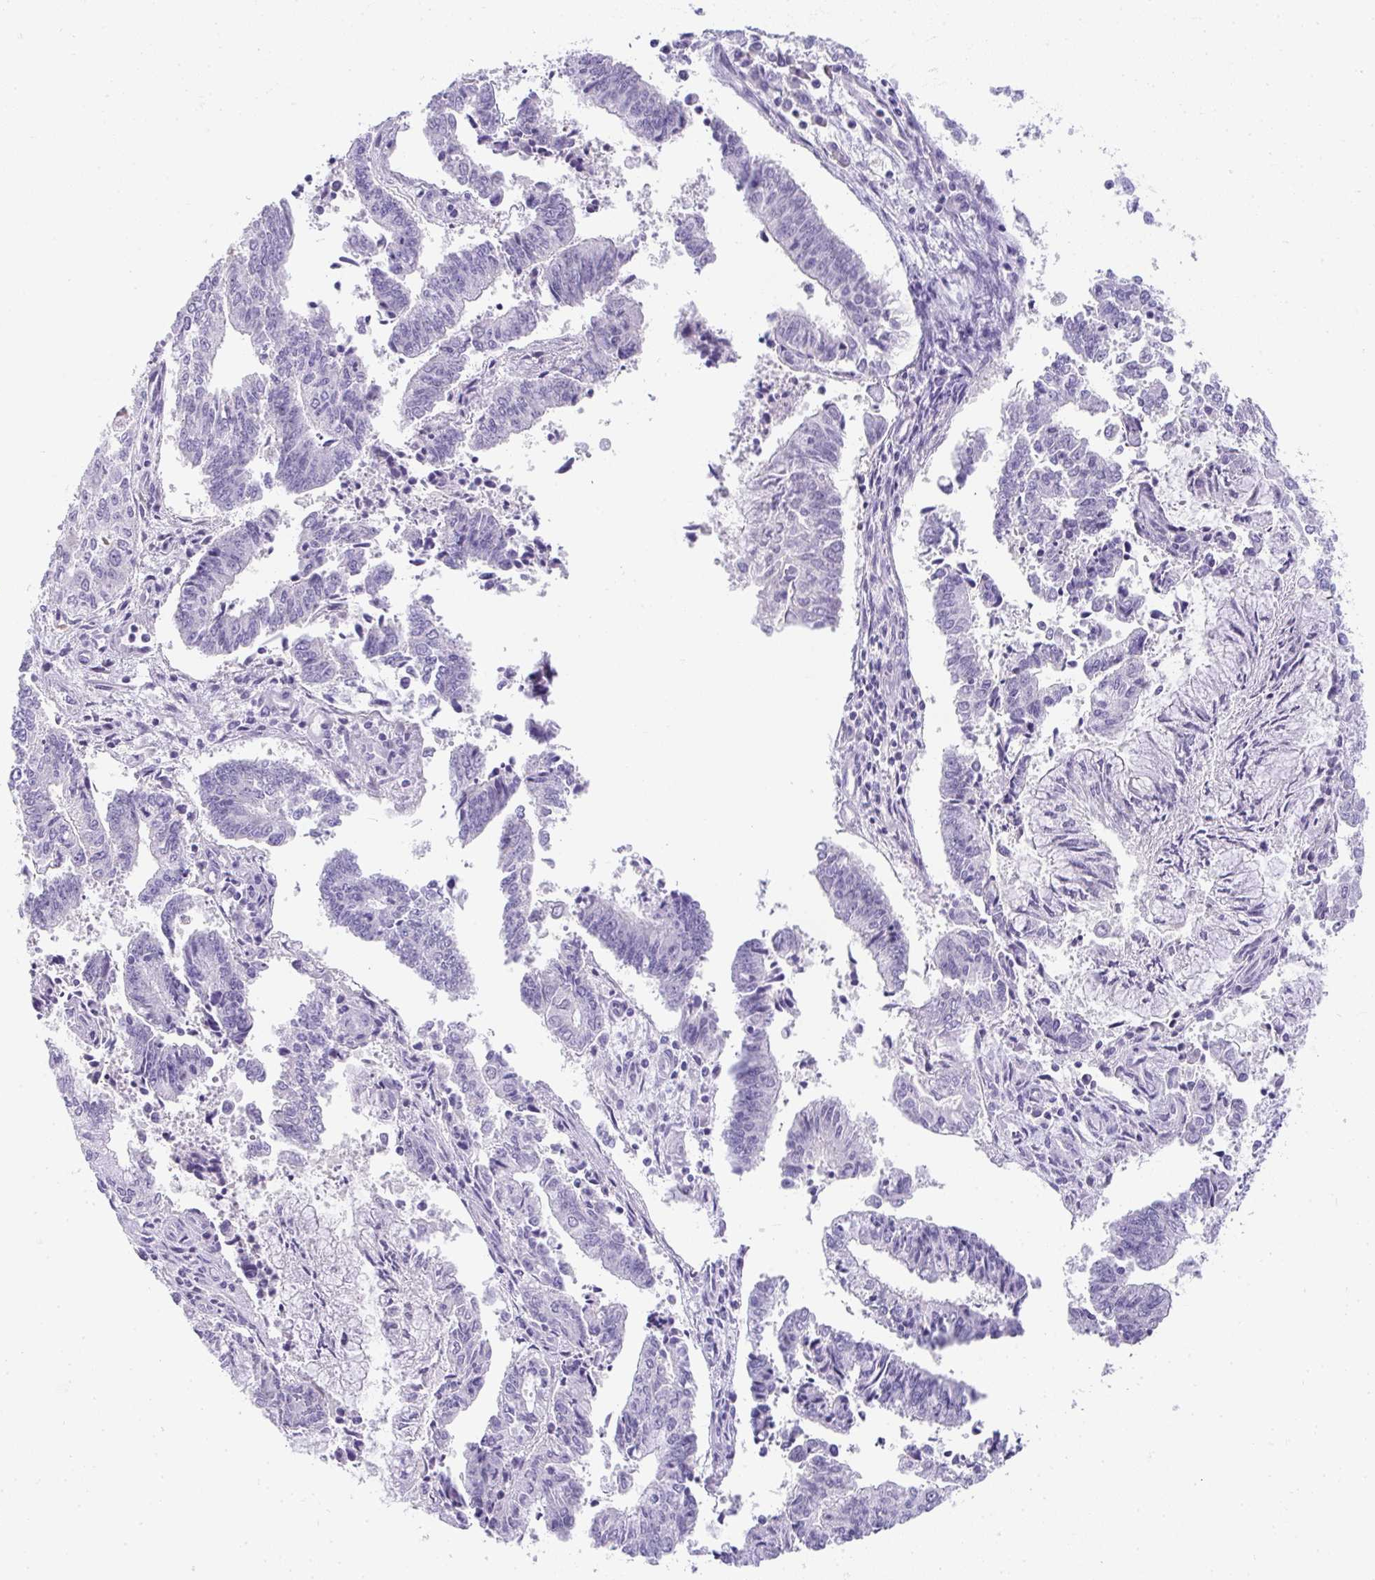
{"staining": {"intensity": "negative", "quantity": "none", "location": "none"}, "tissue": "endometrial cancer", "cell_type": "Tumor cells", "image_type": "cancer", "snomed": [{"axis": "morphology", "description": "Adenocarcinoma, NOS"}, {"axis": "topography", "description": "Endometrium"}], "caption": "Photomicrograph shows no significant protein staining in tumor cells of endometrial cancer (adenocarcinoma).", "gene": "ZSWIM3", "patient": {"sex": "female", "age": 61}}